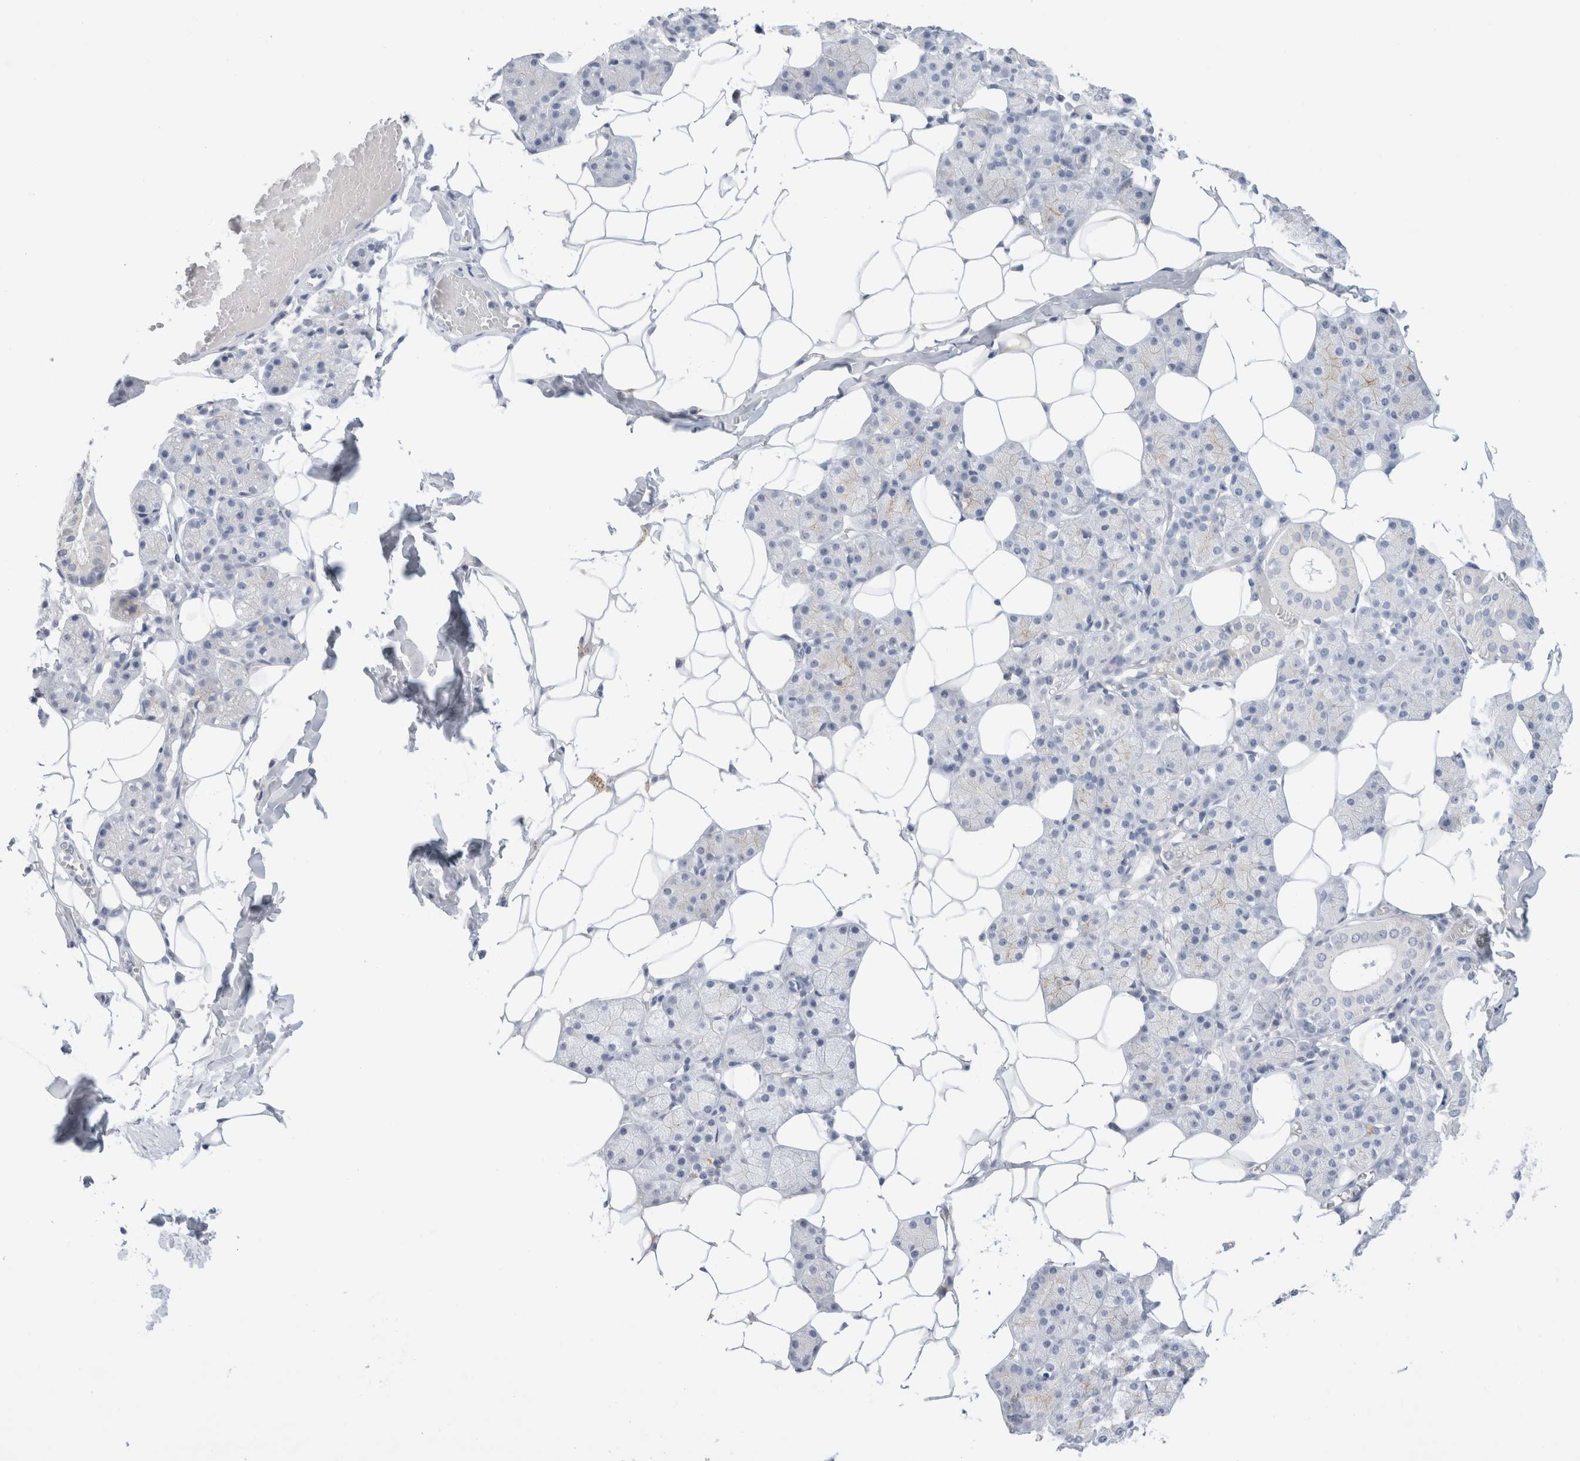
{"staining": {"intensity": "negative", "quantity": "none", "location": "none"}, "tissue": "salivary gland", "cell_type": "Glandular cells", "image_type": "normal", "snomed": [{"axis": "morphology", "description": "Normal tissue, NOS"}, {"axis": "topography", "description": "Salivary gland"}], "caption": "Immunohistochemistry of unremarkable human salivary gland displays no staining in glandular cells.", "gene": "MUC15", "patient": {"sex": "female", "age": 33}}